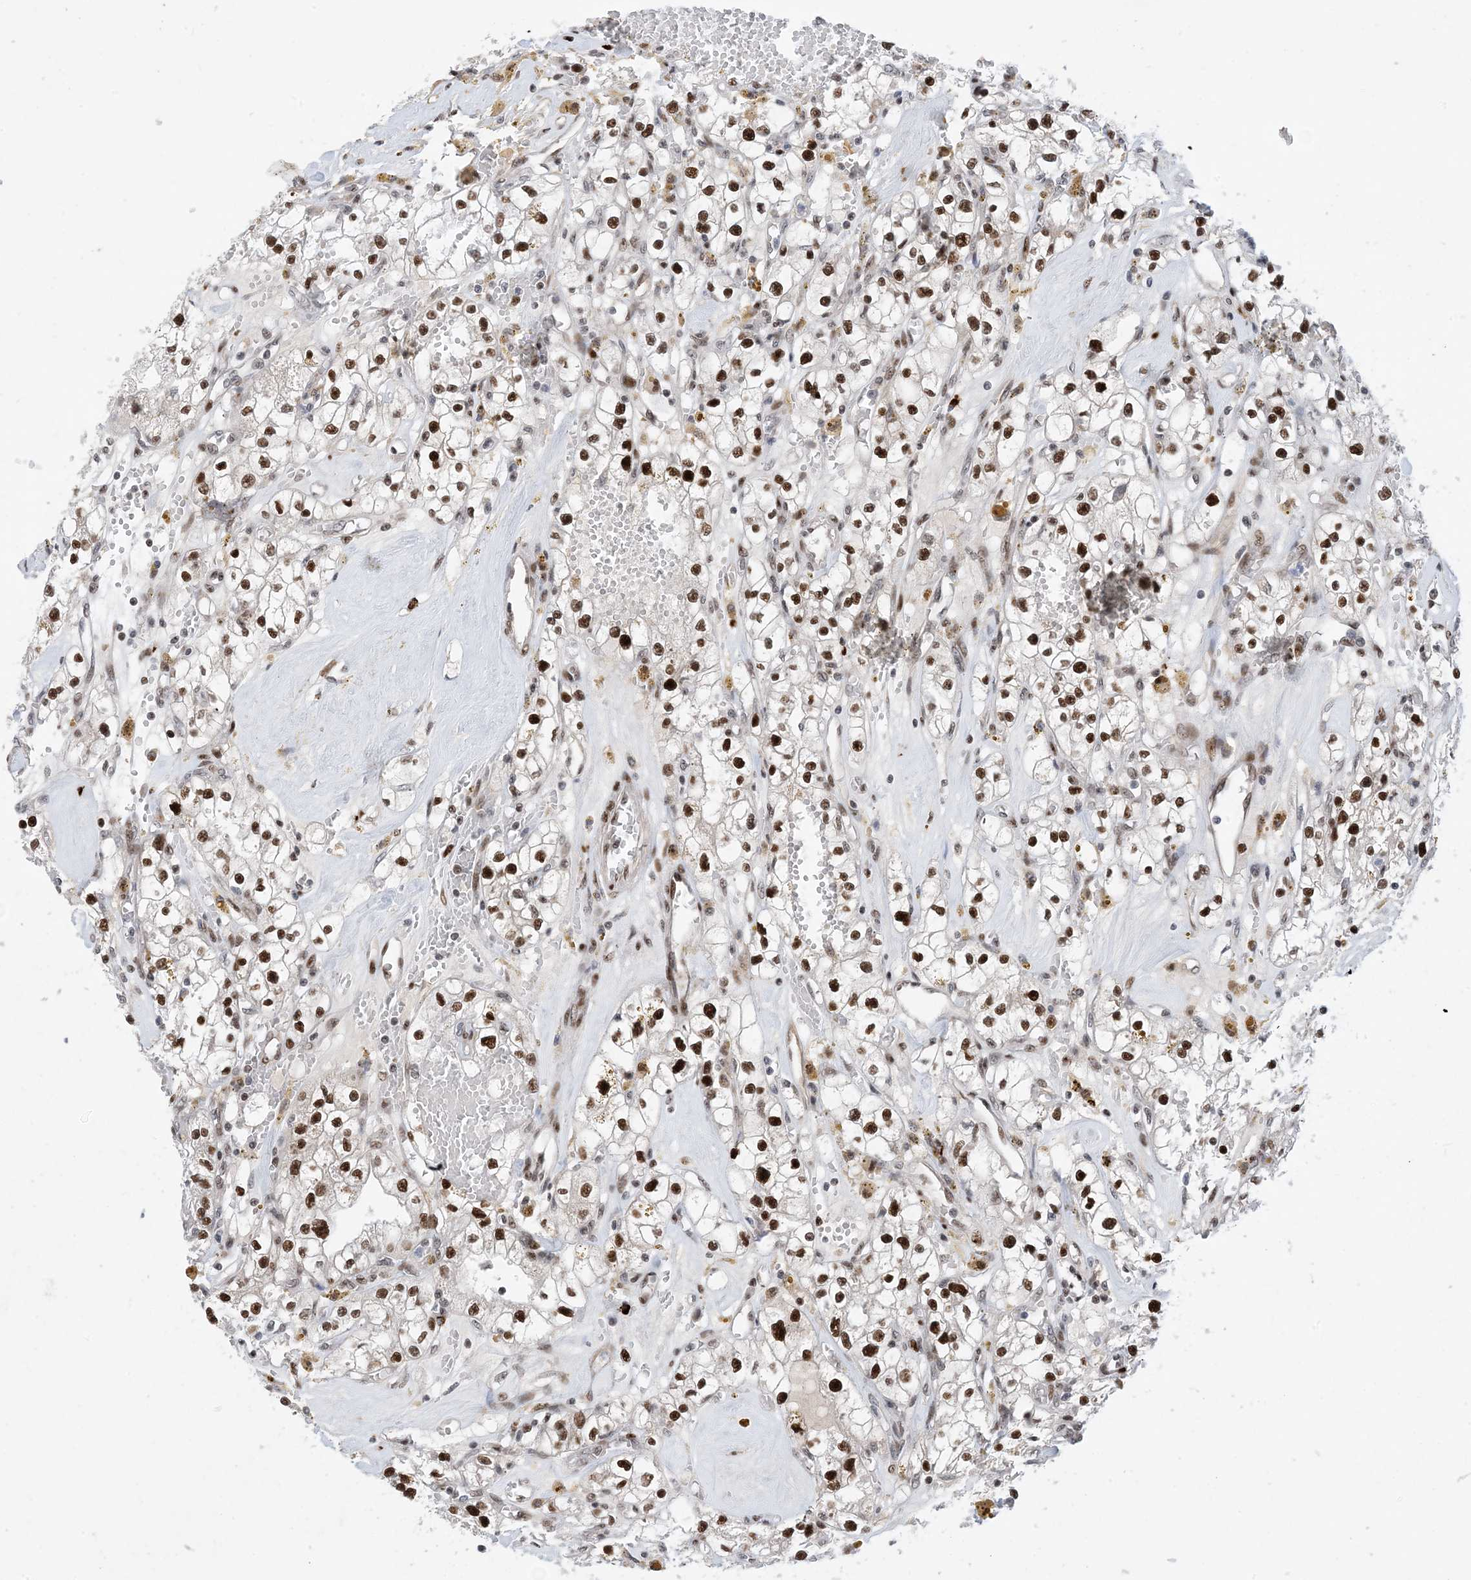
{"staining": {"intensity": "strong", "quantity": ">75%", "location": "nuclear"}, "tissue": "renal cancer", "cell_type": "Tumor cells", "image_type": "cancer", "snomed": [{"axis": "morphology", "description": "Adenocarcinoma, NOS"}, {"axis": "topography", "description": "Kidney"}], "caption": "This histopathology image demonstrates immunohistochemistry (IHC) staining of human renal adenocarcinoma, with high strong nuclear staining in approximately >75% of tumor cells.", "gene": "TSPYL1", "patient": {"sex": "male", "age": 56}}